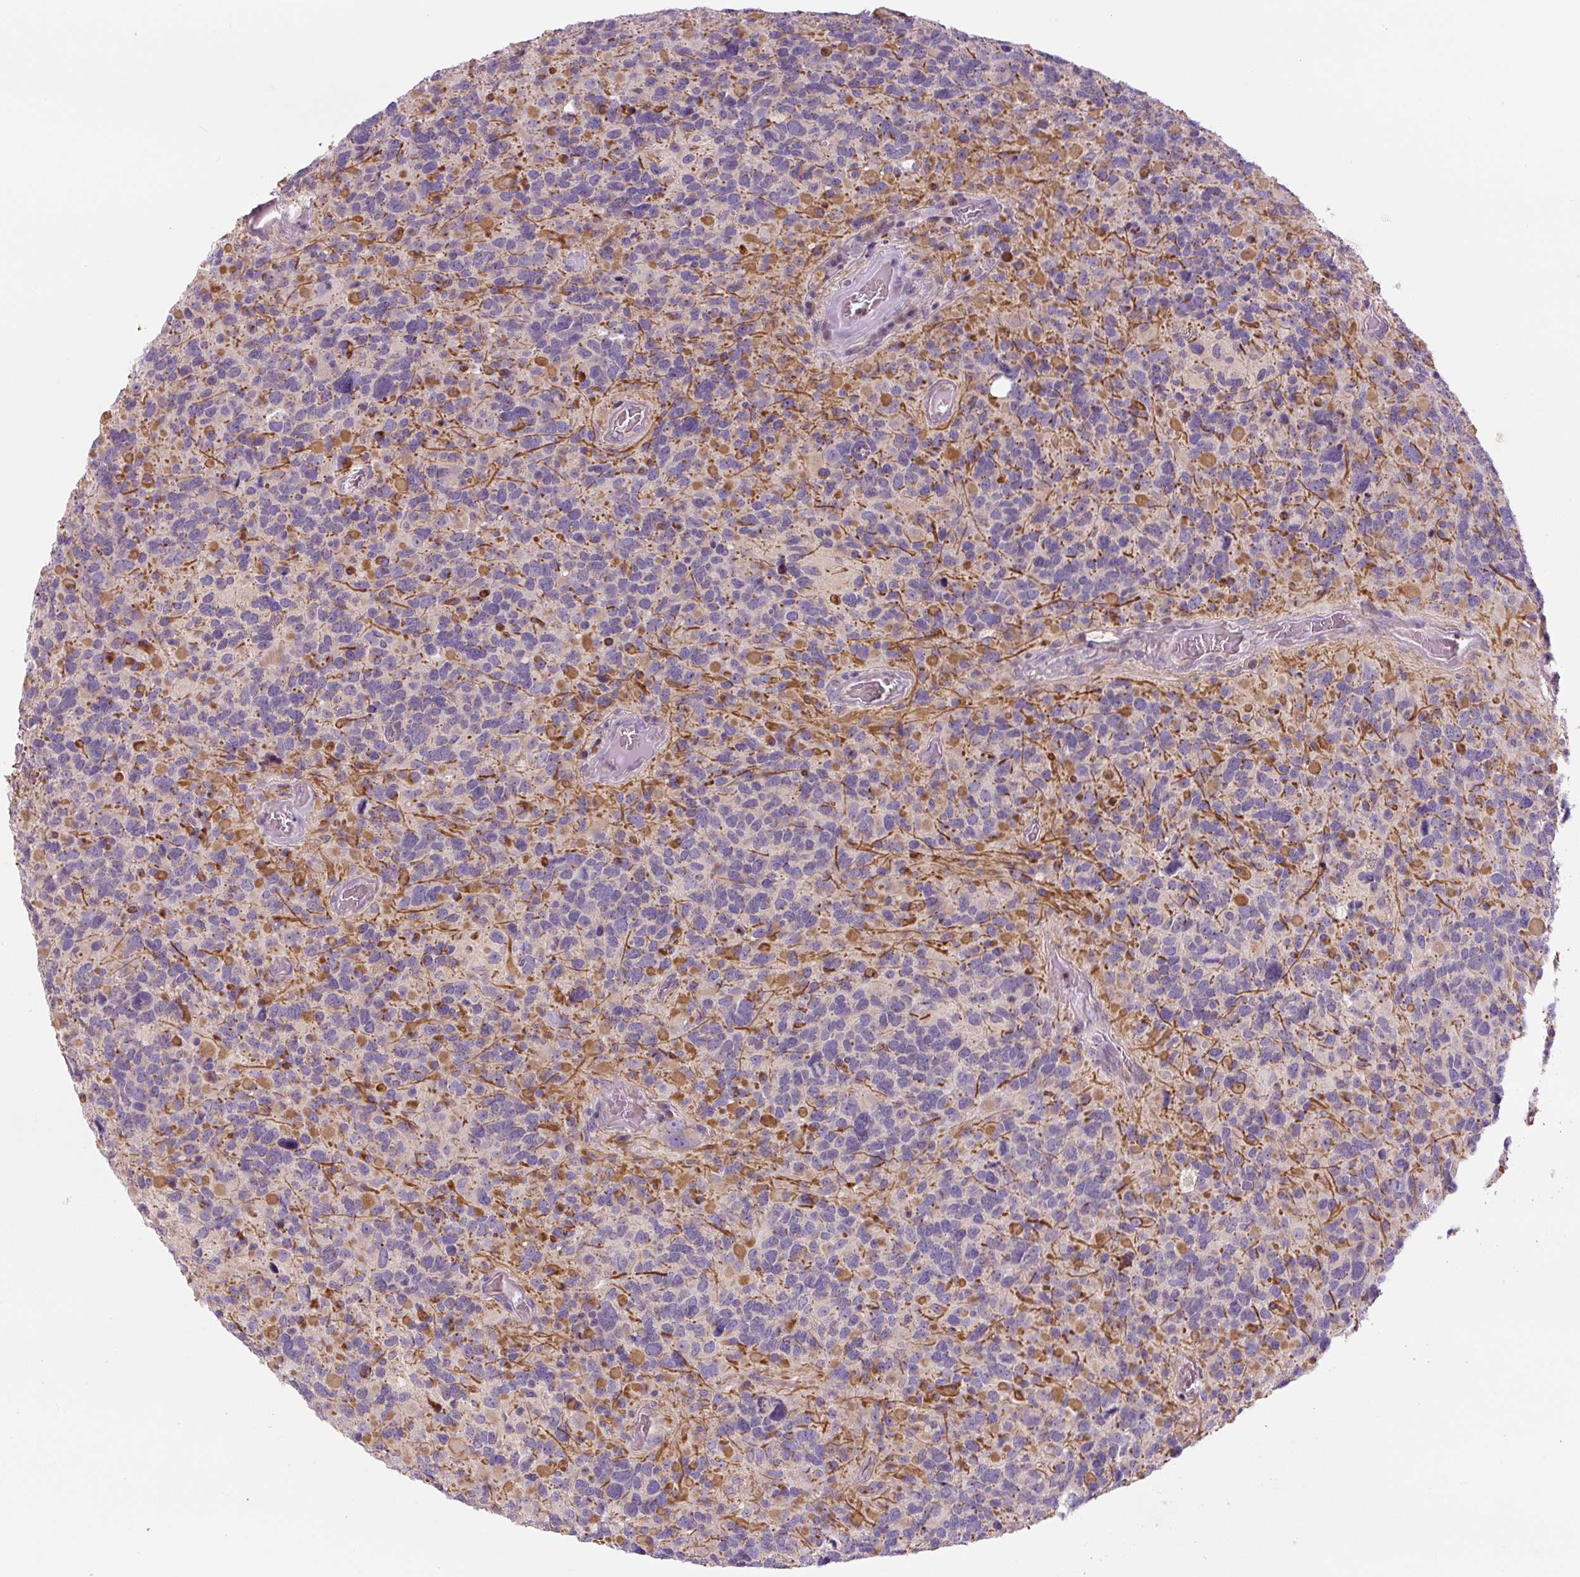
{"staining": {"intensity": "negative", "quantity": "none", "location": "none"}, "tissue": "glioma", "cell_type": "Tumor cells", "image_type": "cancer", "snomed": [{"axis": "morphology", "description": "Glioma, malignant, High grade"}, {"axis": "topography", "description": "Brain"}], "caption": "Tumor cells show no significant expression in glioma.", "gene": "YIF1B", "patient": {"sex": "female", "age": 40}}